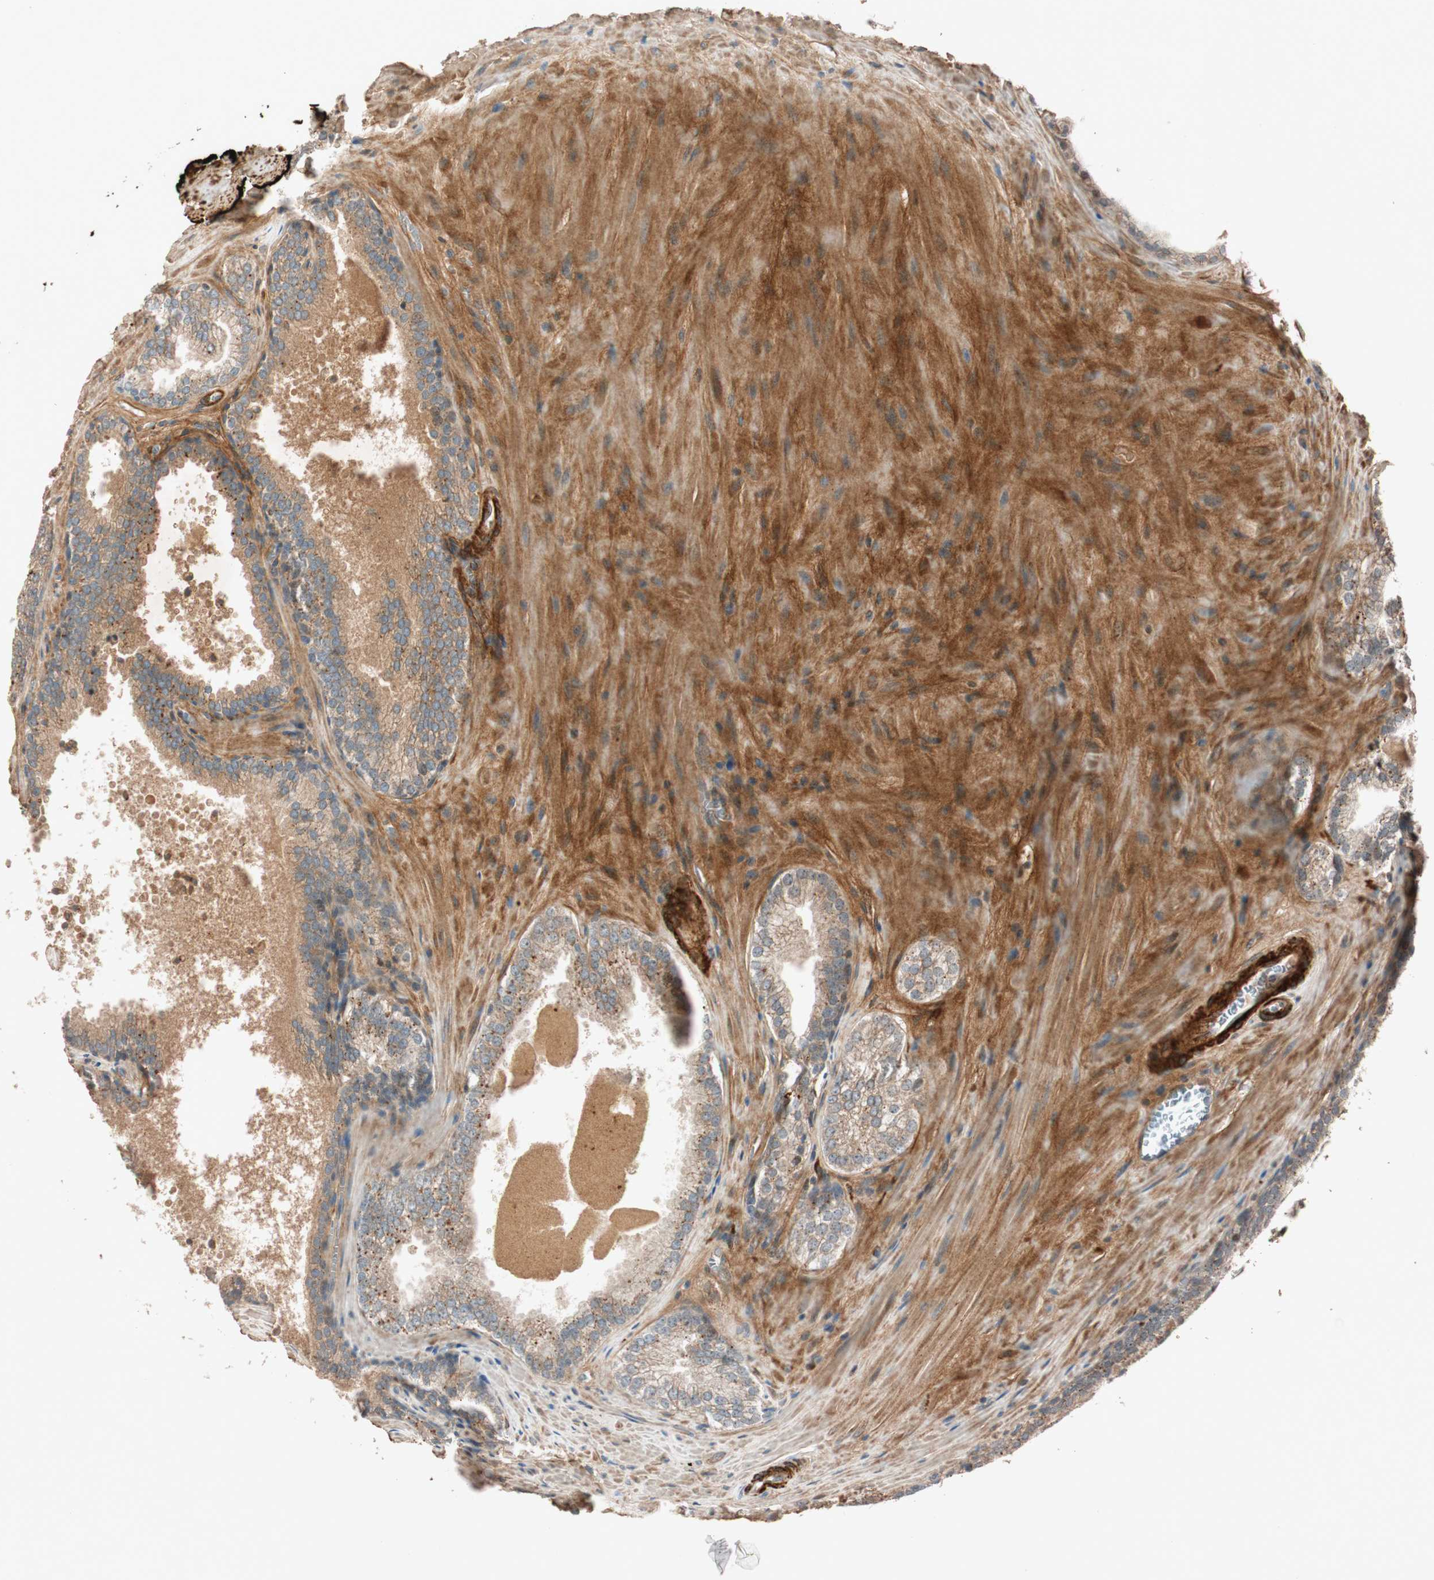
{"staining": {"intensity": "moderate", "quantity": "25%-75%", "location": "cytoplasmic/membranous,nuclear"}, "tissue": "prostate cancer", "cell_type": "Tumor cells", "image_type": "cancer", "snomed": [{"axis": "morphology", "description": "Adenocarcinoma, Low grade"}, {"axis": "topography", "description": "Prostate"}], "caption": "Adenocarcinoma (low-grade) (prostate) was stained to show a protein in brown. There is medium levels of moderate cytoplasmic/membranous and nuclear staining in approximately 25%-75% of tumor cells. (DAB IHC, brown staining for protein, blue staining for nuclei).", "gene": "EPHA6", "patient": {"sex": "male", "age": 60}}